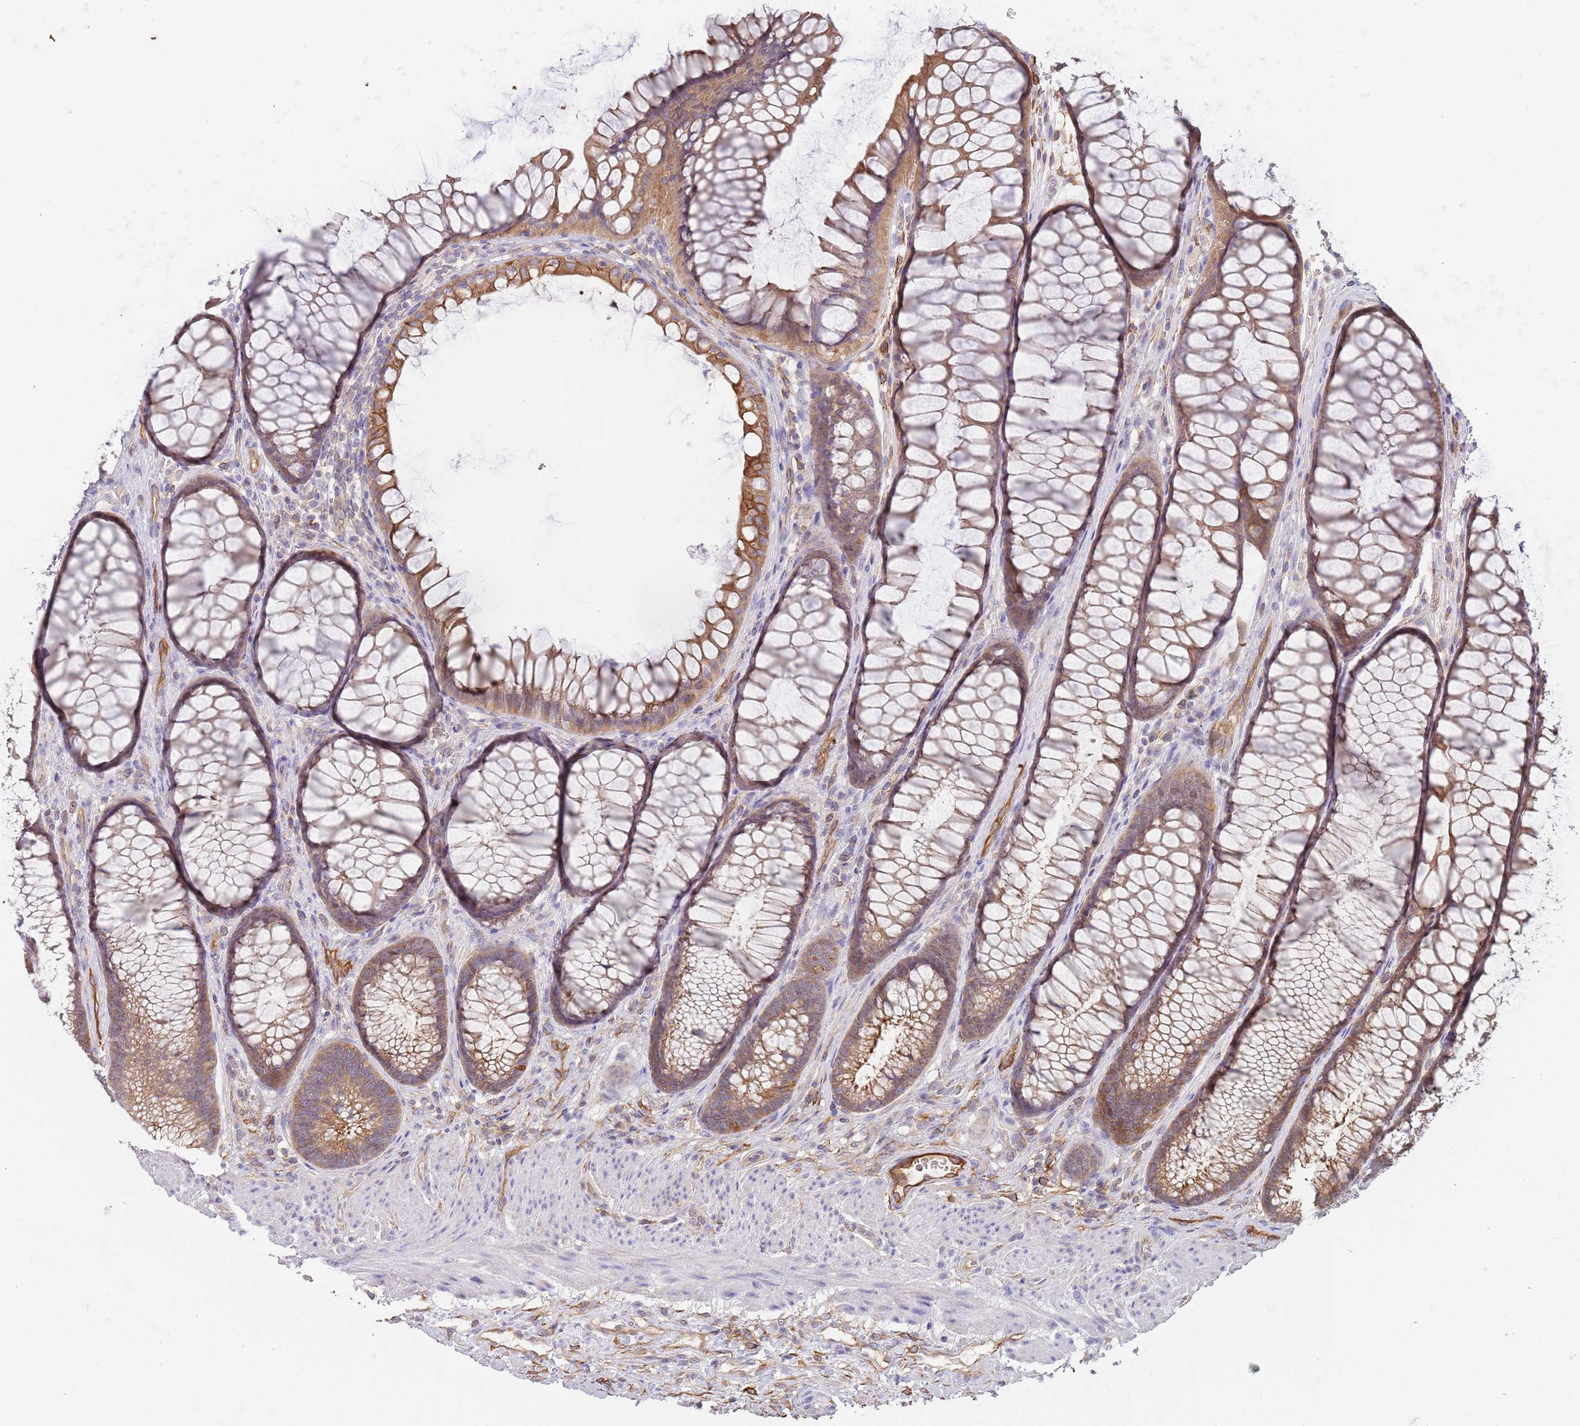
{"staining": {"intensity": "strong", "quantity": "25%-75%", "location": "cytoplasmic/membranous"}, "tissue": "colon", "cell_type": "Endothelial cells", "image_type": "normal", "snomed": [{"axis": "morphology", "description": "Normal tissue, NOS"}, {"axis": "topography", "description": "Colon"}], "caption": "Immunohistochemistry of unremarkable colon demonstrates high levels of strong cytoplasmic/membranous expression in approximately 25%-75% of endothelial cells. Immunohistochemistry (ihc) stains the protein in brown and the nuclei are stained blue.", "gene": "GSDMD", "patient": {"sex": "female", "age": 82}}